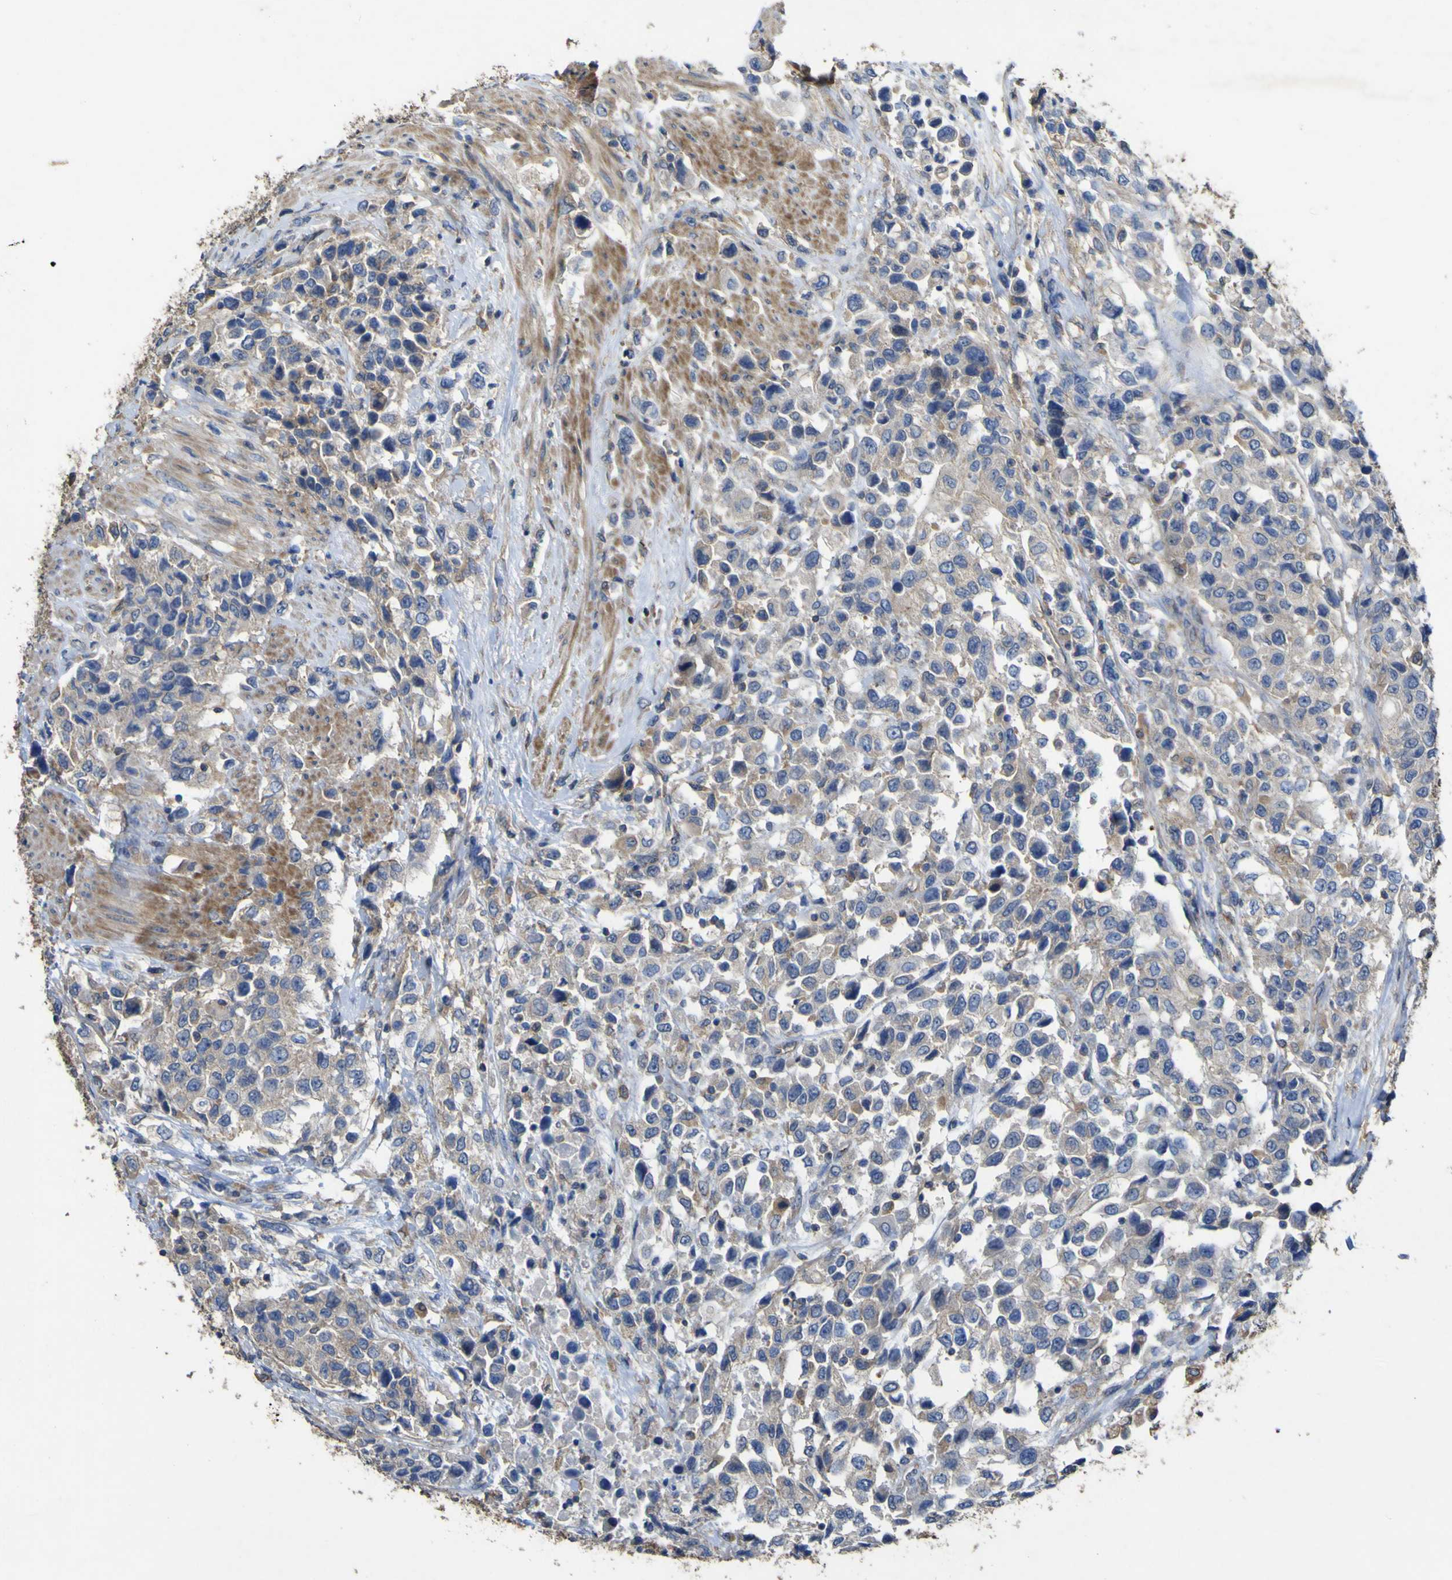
{"staining": {"intensity": "weak", "quantity": "<25%", "location": "cytoplasmic/membranous"}, "tissue": "urothelial cancer", "cell_type": "Tumor cells", "image_type": "cancer", "snomed": [{"axis": "morphology", "description": "Urothelial carcinoma, High grade"}, {"axis": "topography", "description": "Urinary bladder"}], "caption": "High-grade urothelial carcinoma was stained to show a protein in brown. There is no significant positivity in tumor cells. Brightfield microscopy of immunohistochemistry stained with DAB (brown) and hematoxylin (blue), captured at high magnification.", "gene": "TNFSF15", "patient": {"sex": "female", "age": 80}}